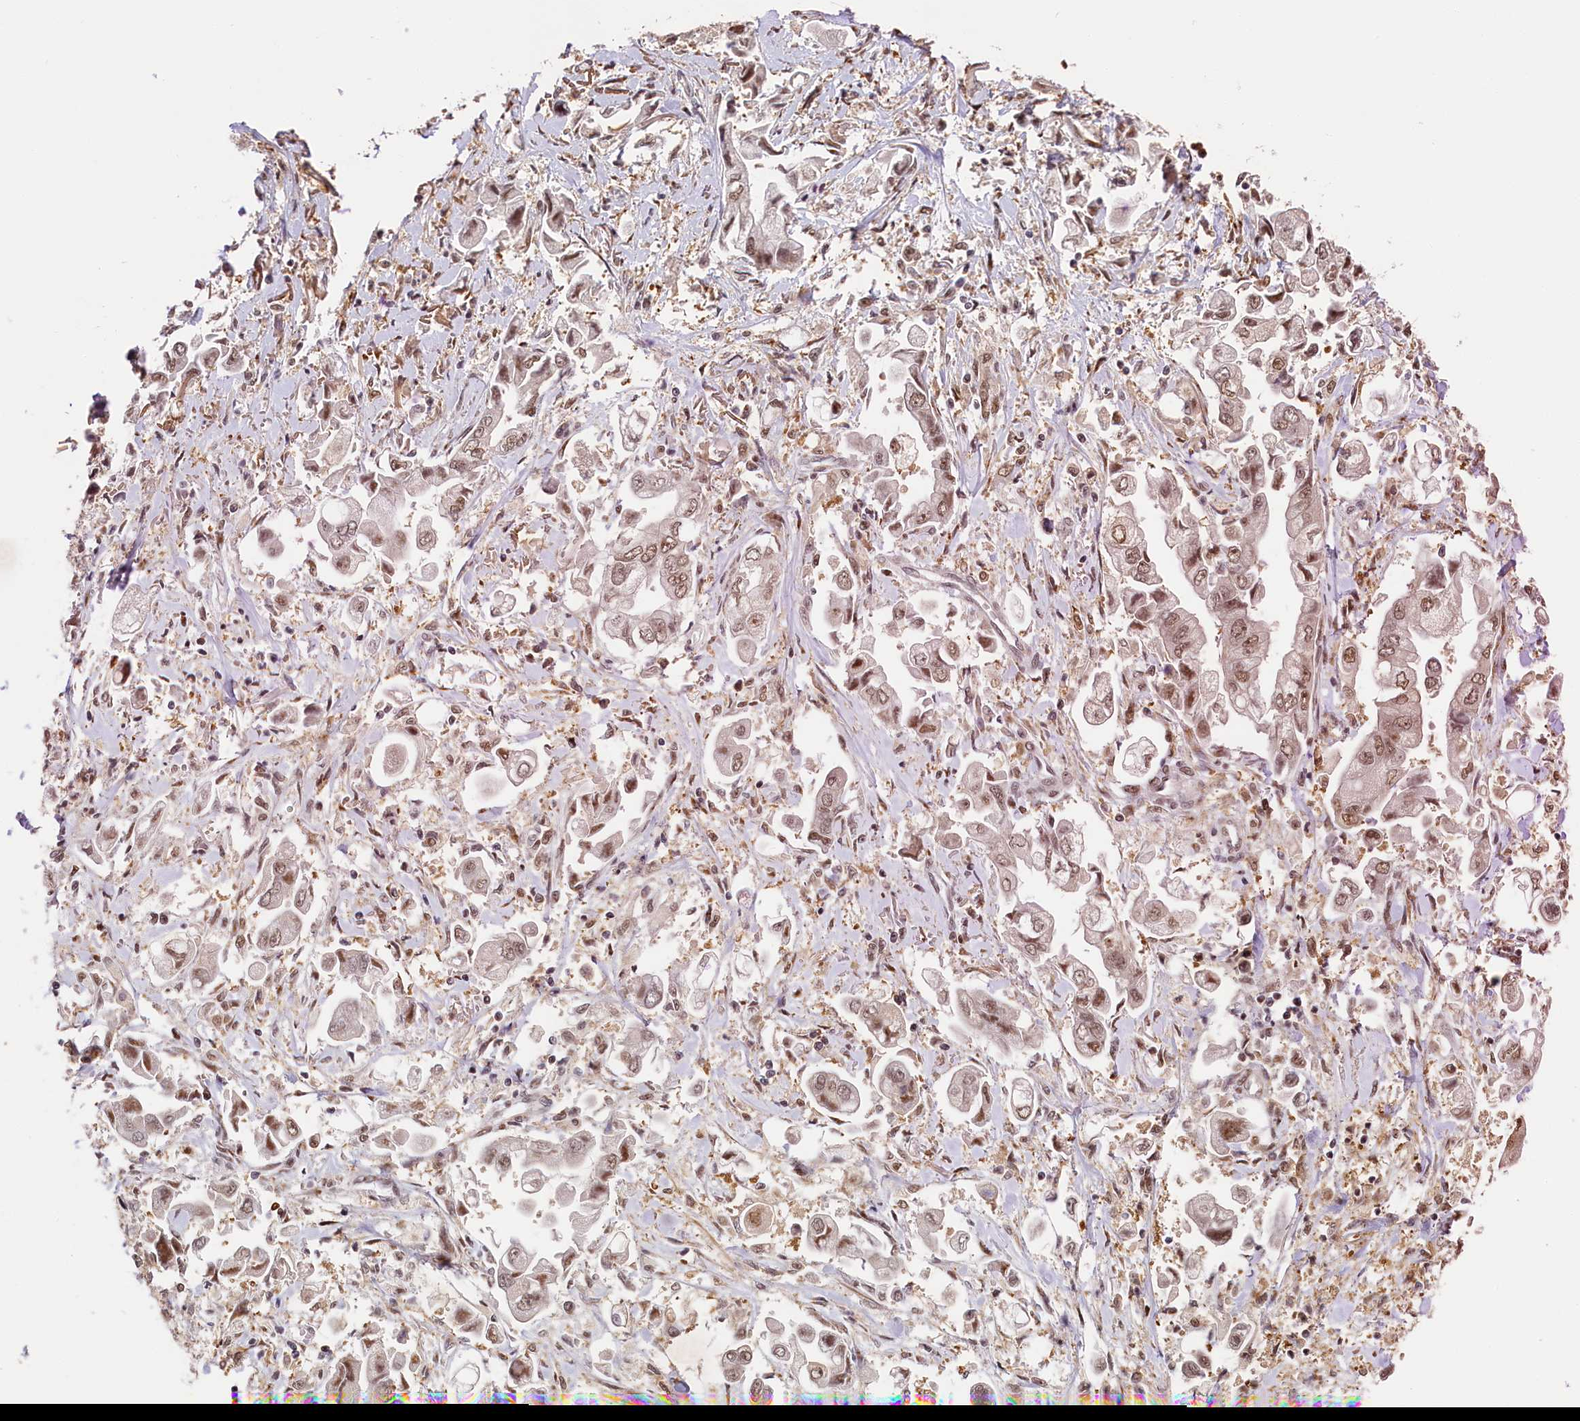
{"staining": {"intensity": "moderate", "quantity": "25%-75%", "location": "nuclear"}, "tissue": "stomach cancer", "cell_type": "Tumor cells", "image_type": "cancer", "snomed": [{"axis": "morphology", "description": "Adenocarcinoma, NOS"}, {"axis": "topography", "description": "Stomach"}], "caption": "About 25%-75% of tumor cells in stomach cancer reveal moderate nuclear protein expression as visualized by brown immunohistochemical staining.", "gene": "PPHLN1", "patient": {"sex": "male", "age": 62}}